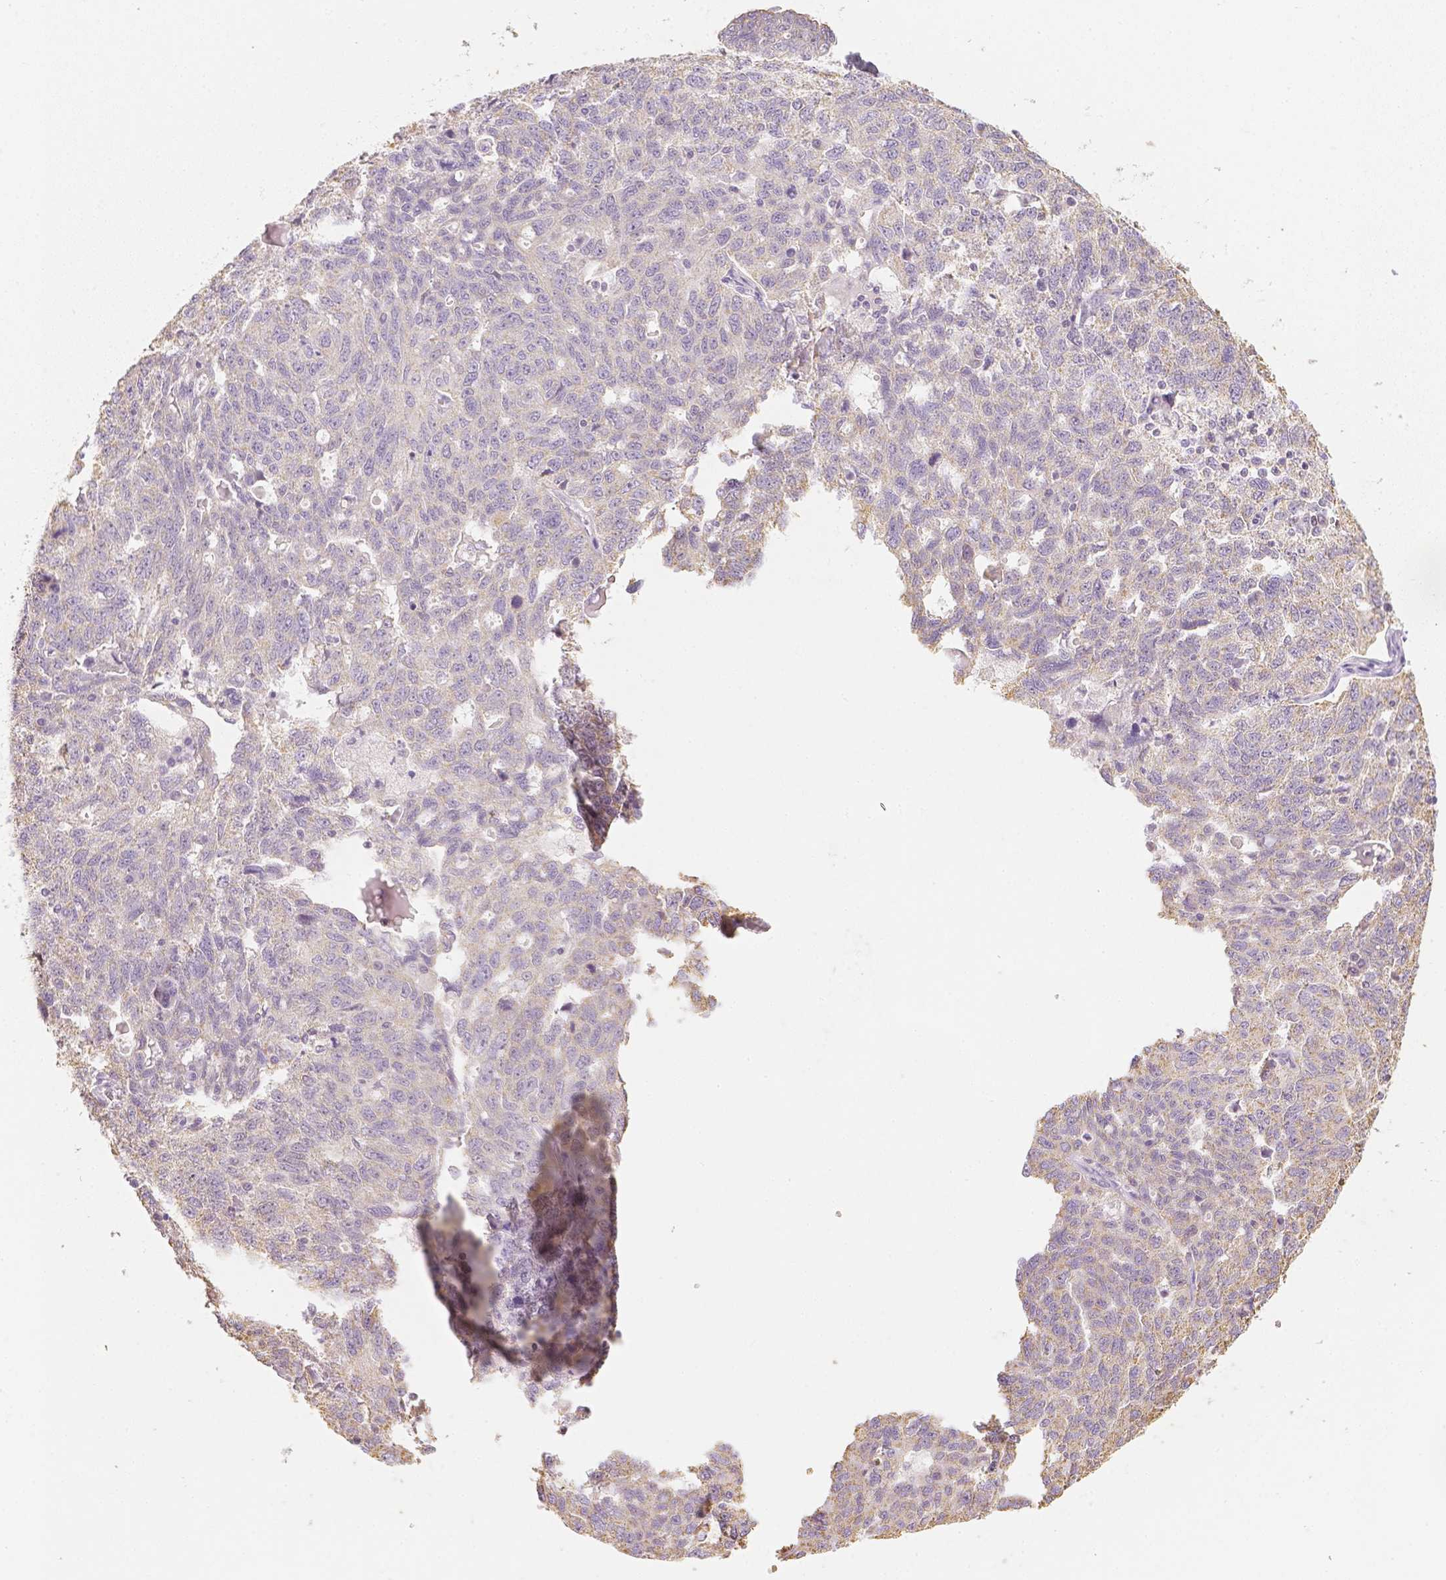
{"staining": {"intensity": "negative", "quantity": "none", "location": "none"}, "tissue": "ovarian cancer", "cell_type": "Tumor cells", "image_type": "cancer", "snomed": [{"axis": "morphology", "description": "Cystadenocarcinoma, serous, NOS"}, {"axis": "topography", "description": "Ovary"}], "caption": "DAB (3,3'-diaminobenzidine) immunohistochemical staining of human ovarian cancer displays no significant staining in tumor cells. (IHC, brightfield microscopy, high magnification).", "gene": "NVL", "patient": {"sex": "female", "age": 71}}